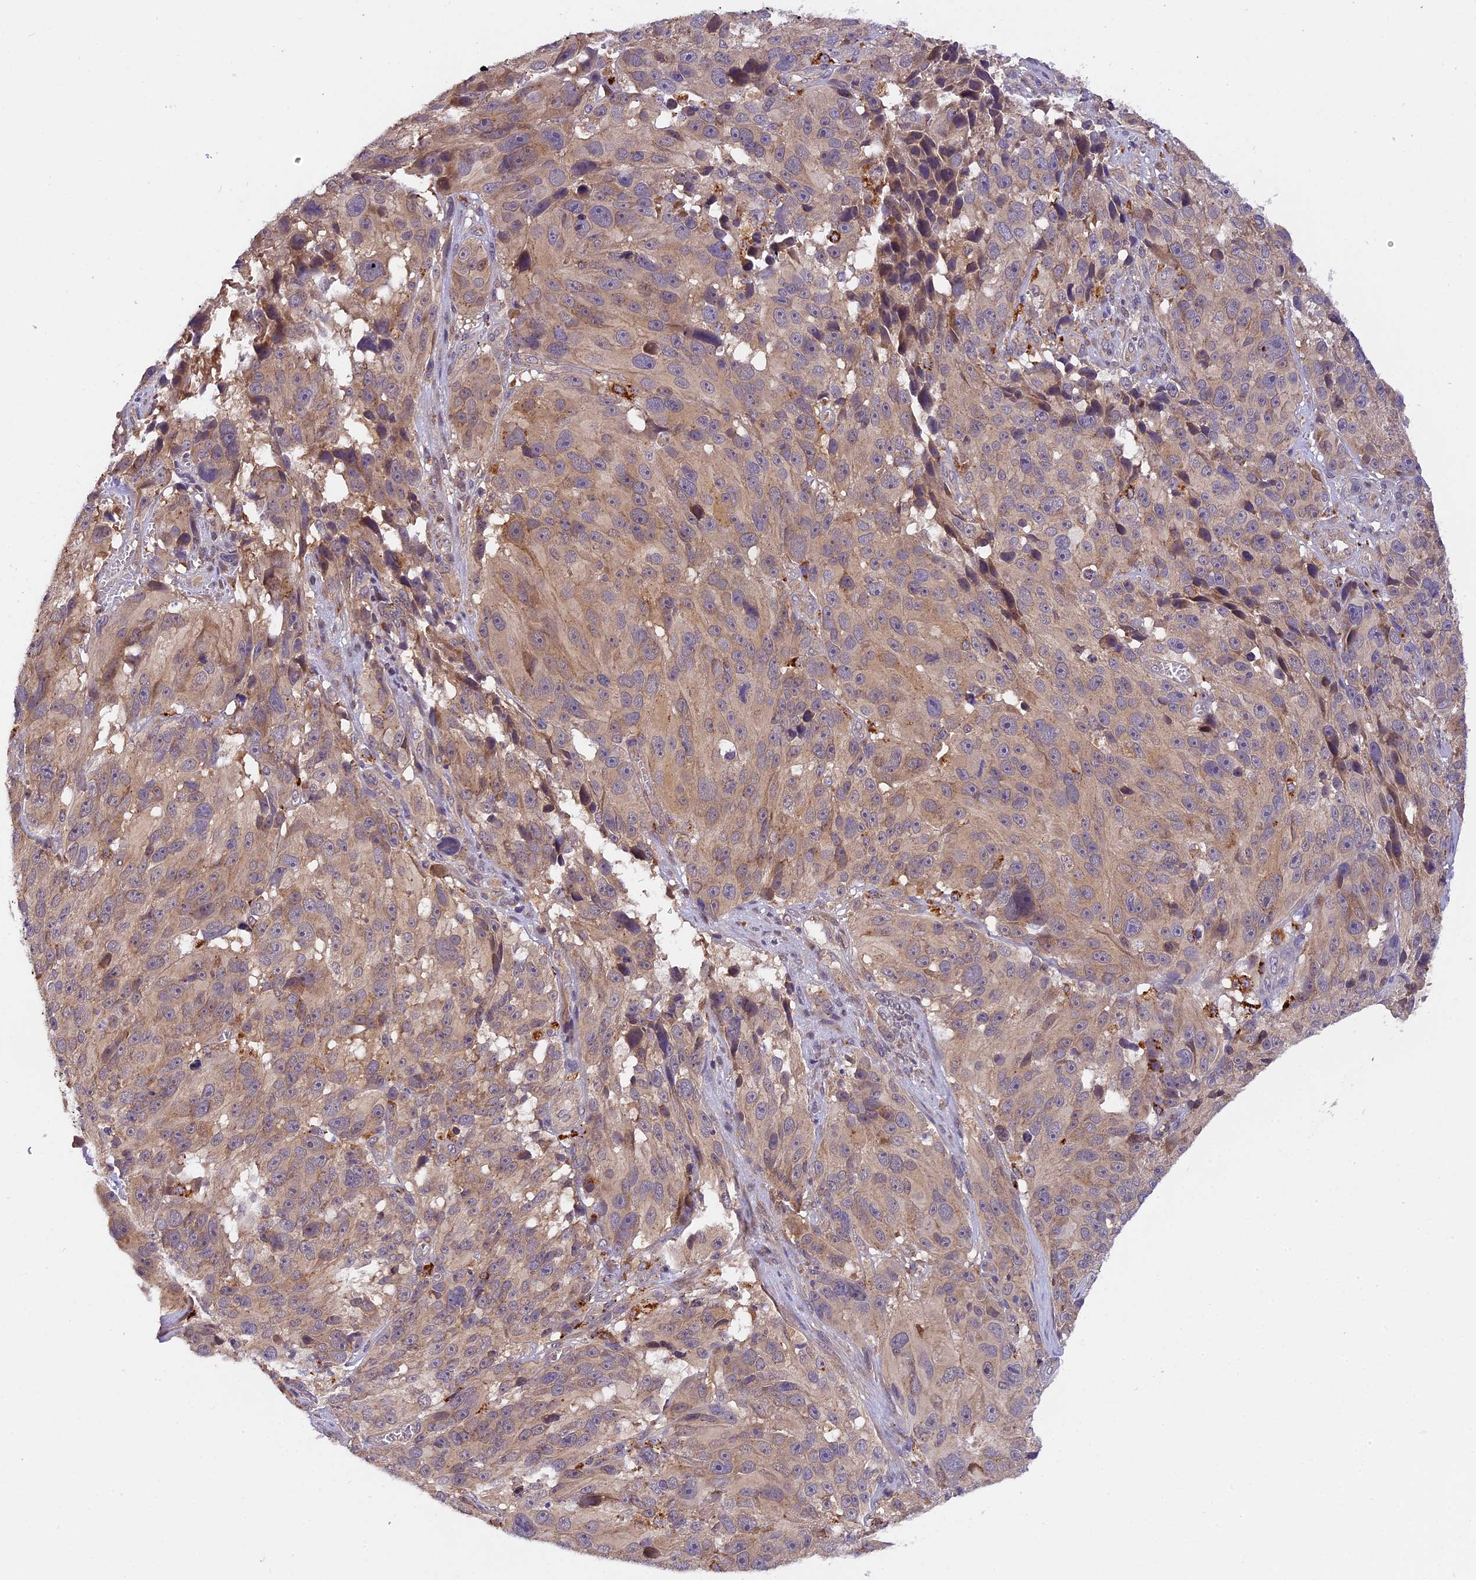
{"staining": {"intensity": "weak", "quantity": ">75%", "location": "cytoplasmic/membranous"}, "tissue": "melanoma", "cell_type": "Tumor cells", "image_type": "cancer", "snomed": [{"axis": "morphology", "description": "Malignant melanoma, NOS"}, {"axis": "topography", "description": "Skin"}], "caption": "The image displays immunohistochemical staining of malignant melanoma. There is weak cytoplasmic/membranous staining is seen in about >75% of tumor cells.", "gene": "COPE", "patient": {"sex": "male", "age": 84}}